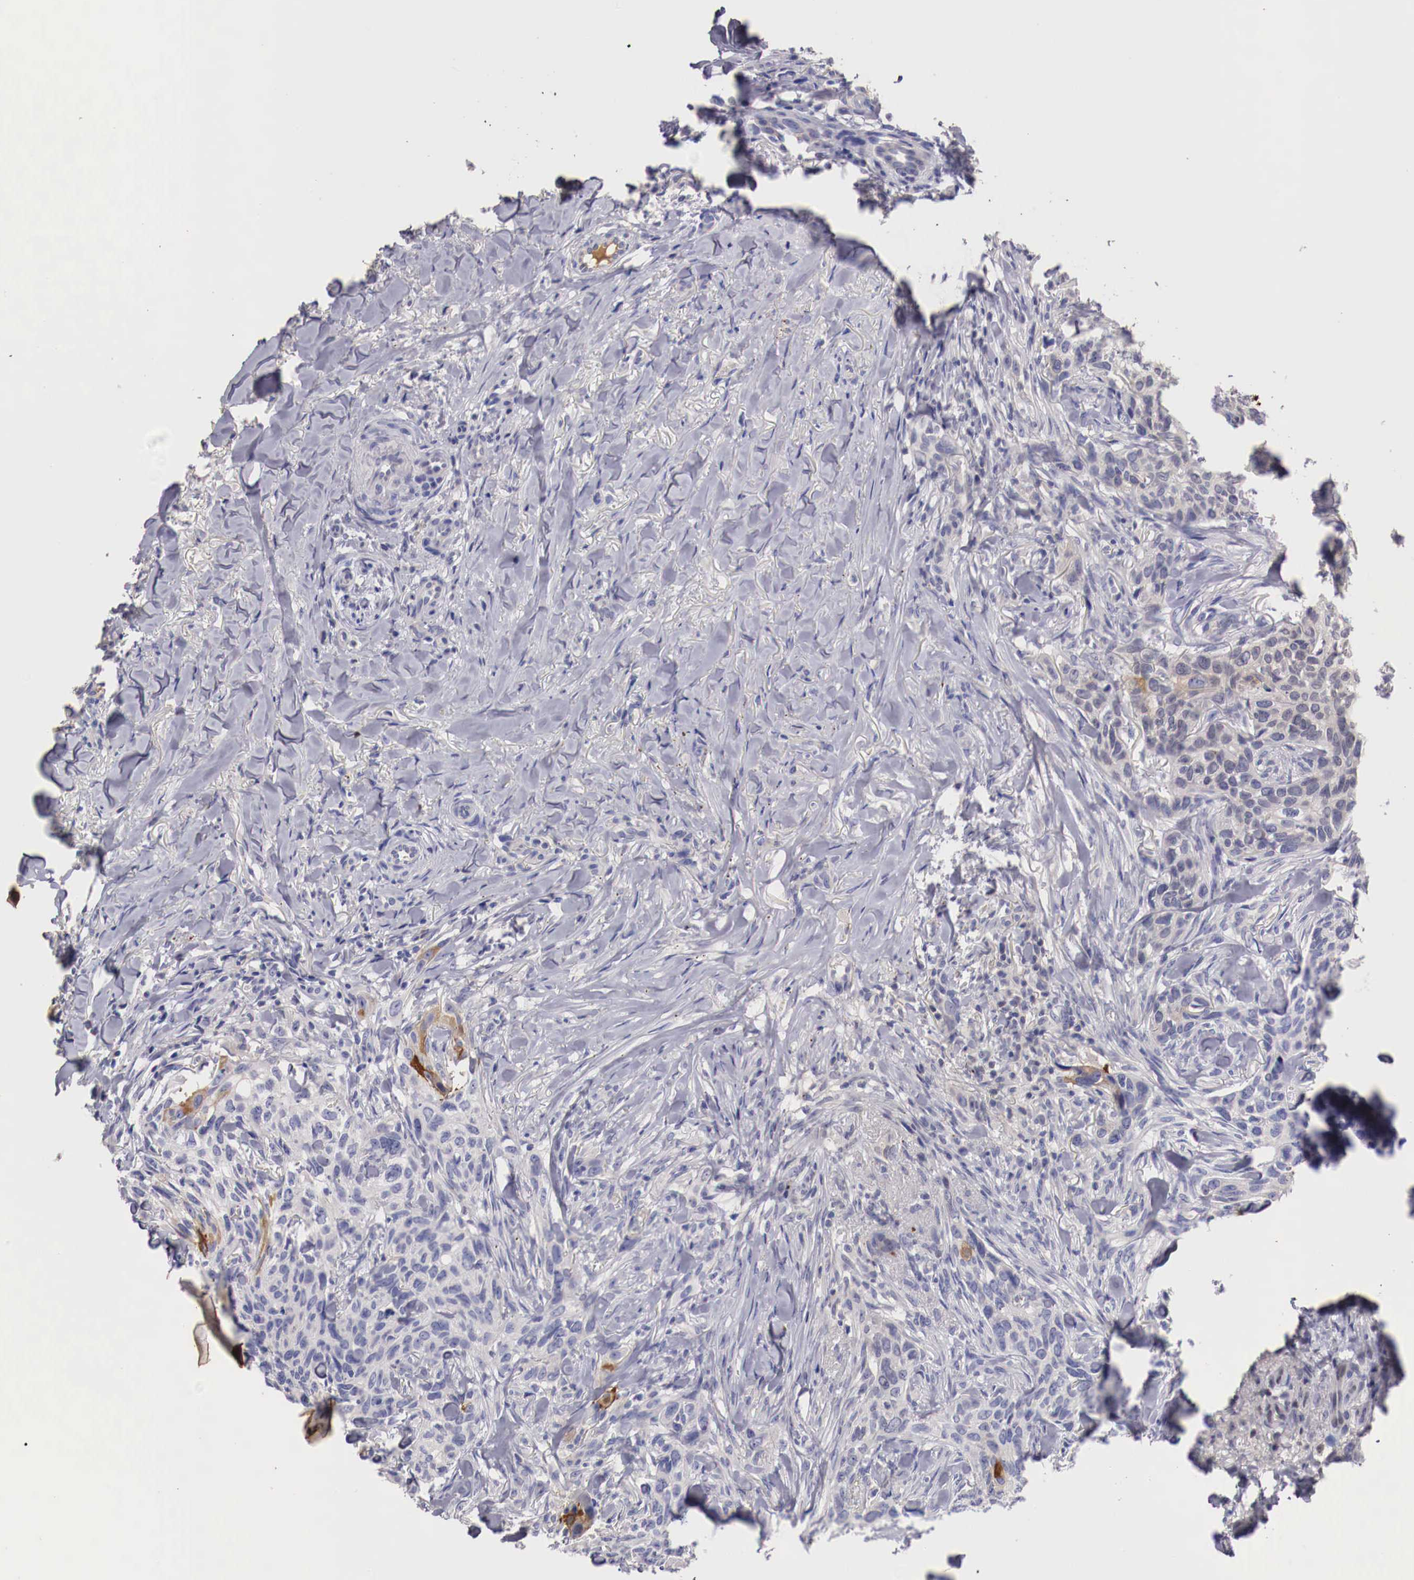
{"staining": {"intensity": "moderate", "quantity": "25%-75%", "location": "cytoplasmic/membranous"}, "tissue": "skin cancer", "cell_type": "Tumor cells", "image_type": "cancer", "snomed": [{"axis": "morphology", "description": "Normal tissue, NOS"}, {"axis": "morphology", "description": "Basal cell carcinoma"}, {"axis": "topography", "description": "Skin"}], "caption": "Protein staining of basal cell carcinoma (skin) tissue reveals moderate cytoplasmic/membranous staining in approximately 25%-75% of tumor cells. (brown staining indicates protein expression, while blue staining denotes nuclei).", "gene": "PITPNA", "patient": {"sex": "male", "age": 81}}